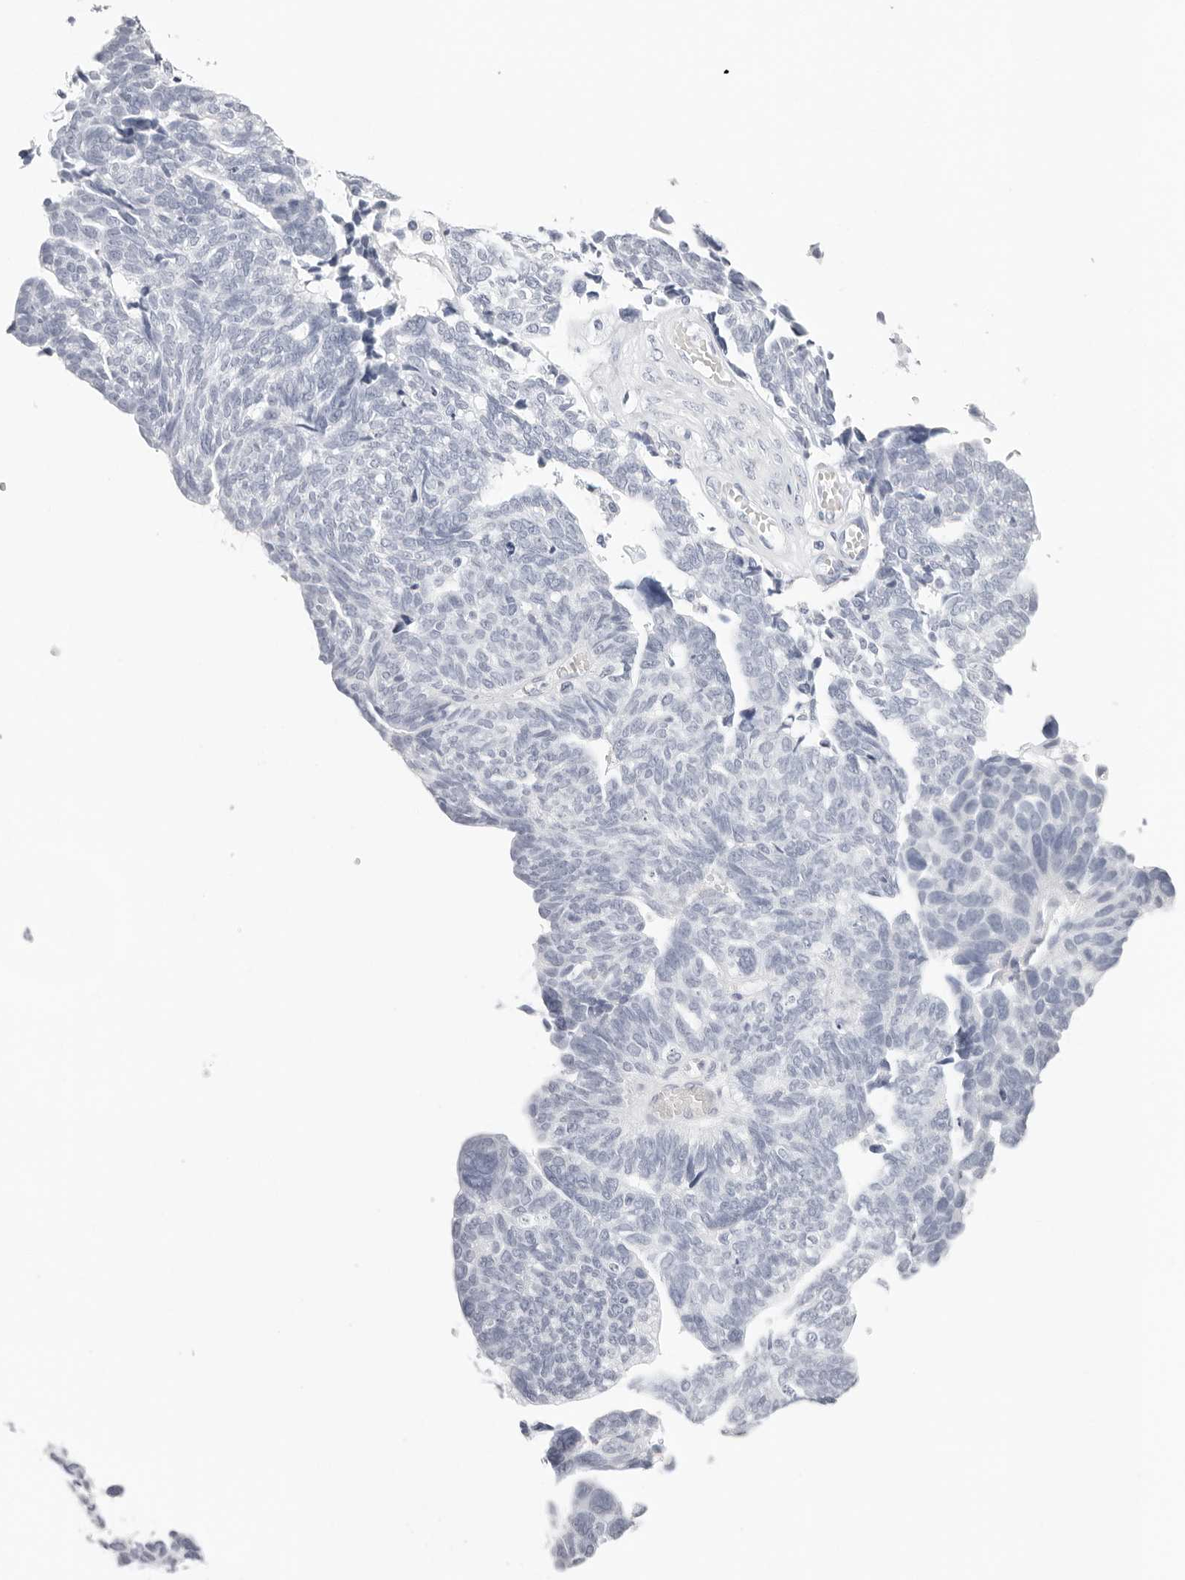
{"staining": {"intensity": "negative", "quantity": "none", "location": "none"}, "tissue": "ovarian cancer", "cell_type": "Tumor cells", "image_type": "cancer", "snomed": [{"axis": "morphology", "description": "Cystadenocarcinoma, serous, NOS"}, {"axis": "topography", "description": "Ovary"}], "caption": "The histopathology image demonstrates no staining of tumor cells in ovarian serous cystadenocarcinoma.", "gene": "CST5", "patient": {"sex": "female", "age": 79}}